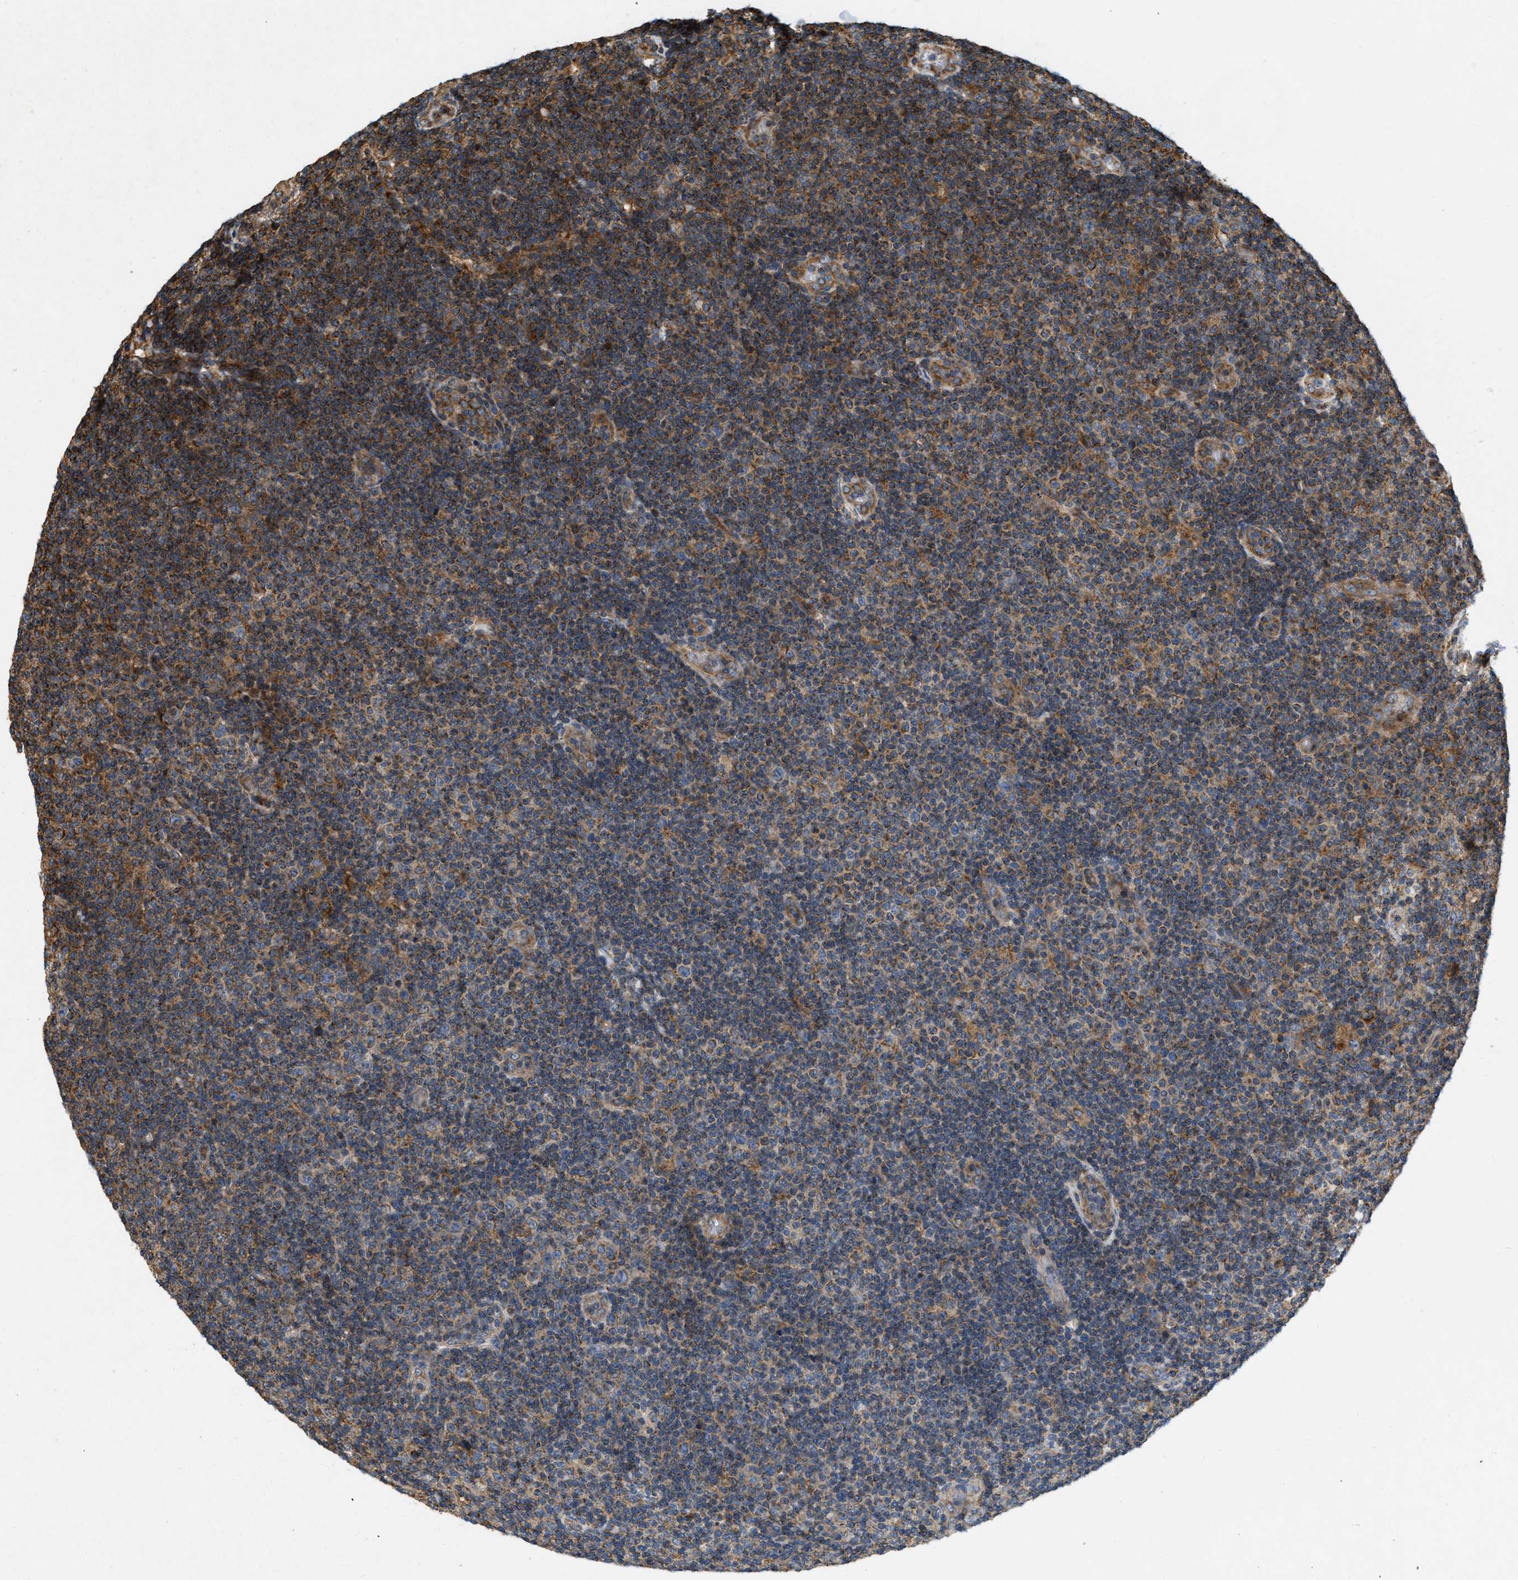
{"staining": {"intensity": "moderate", "quantity": "25%-75%", "location": "cytoplasmic/membranous"}, "tissue": "lymphoma", "cell_type": "Tumor cells", "image_type": "cancer", "snomed": [{"axis": "morphology", "description": "Malignant lymphoma, non-Hodgkin's type, Low grade"}, {"axis": "topography", "description": "Lymph node"}], "caption": "Low-grade malignant lymphoma, non-Hodgkin's type stained for a protein shows moderate cytoplasmic/membranous positivity in tumor cells.", "gene": "GNB4", "patient": {"sex": "male", "age": 83}}